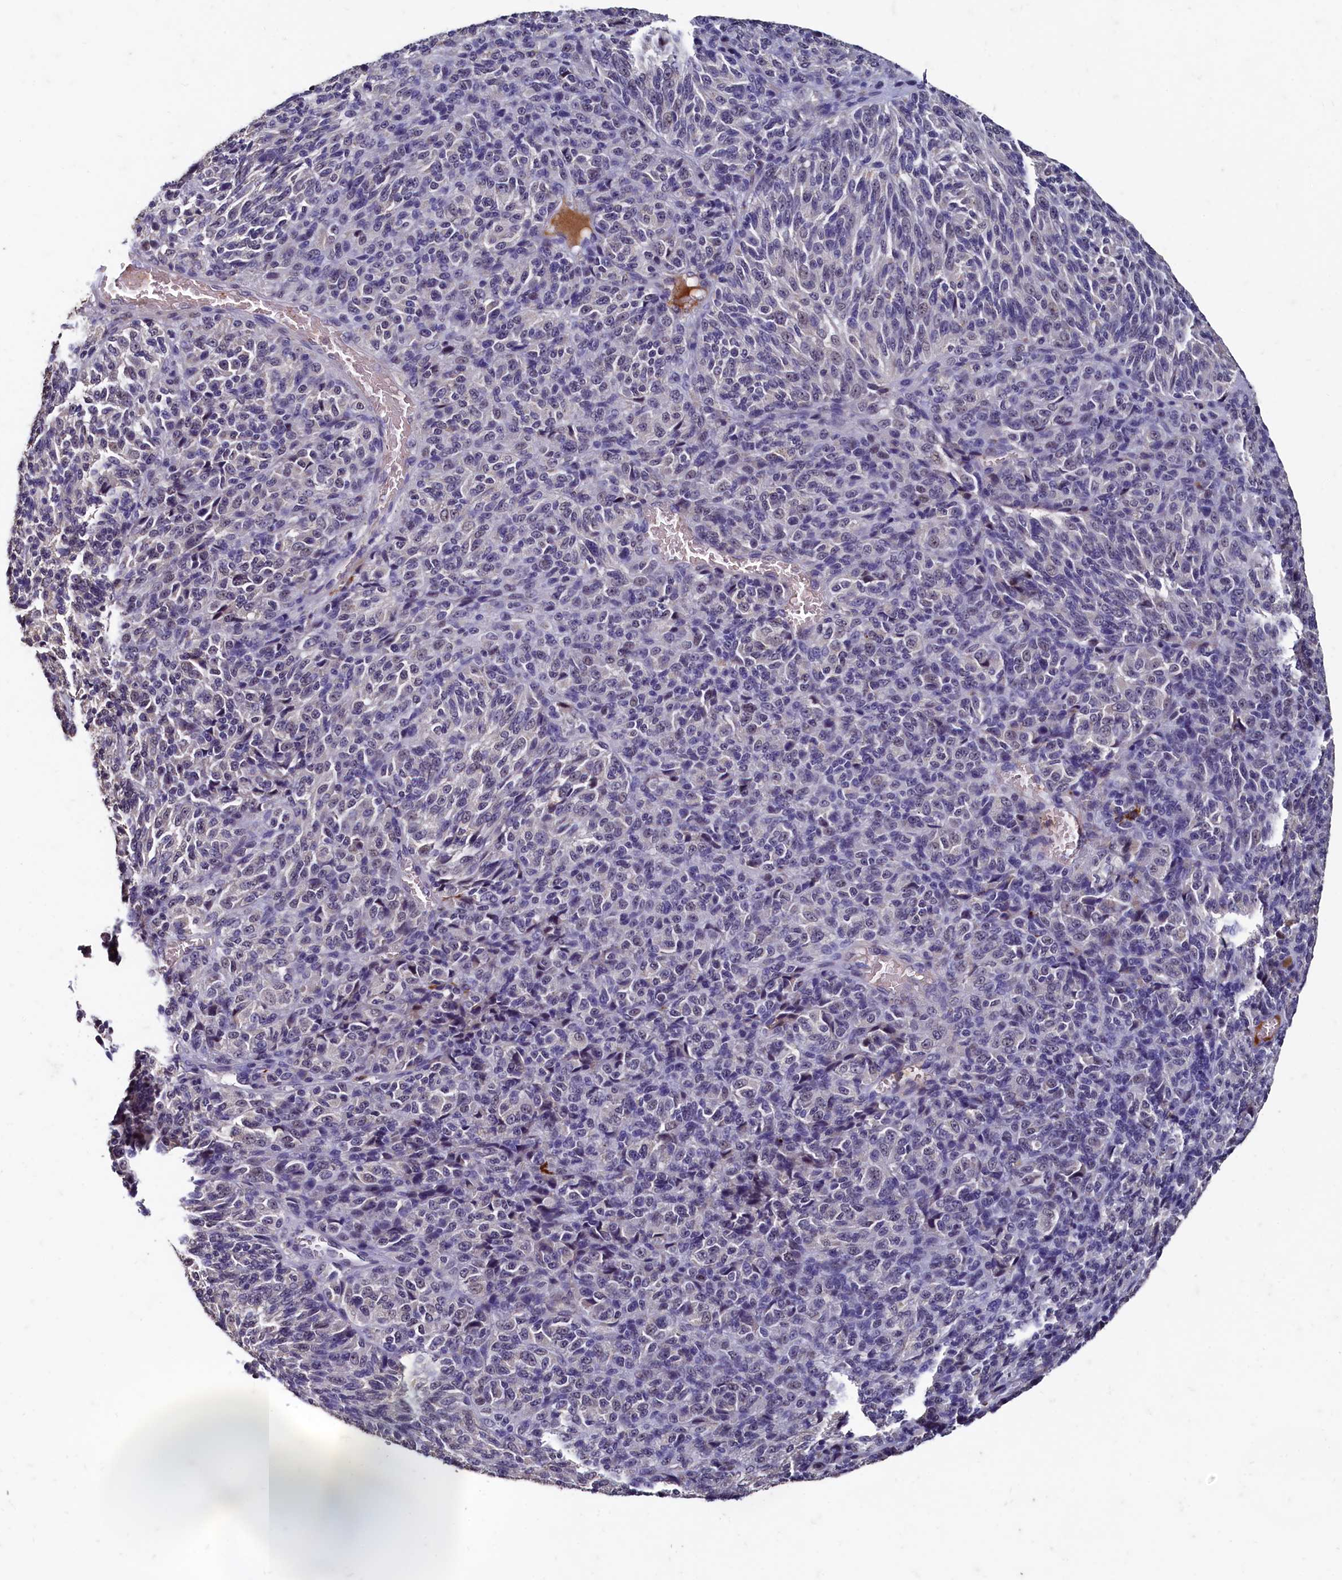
{"staining": {"intensity": "negative", "quantity": "none", "location": "none"}, "tissue": "melanoma", "cell_type": "Tumor cells", "image_type": "cancer", "snomed": [{"axis": "morphology", "description": "Malignant melanoma, Metastatic site"}, {"axis": "topography", "description": "Brain"}], "caption": "Immunohistochemistry (IHC) of human melanoma shows no staining in tumor cells. Nuclei are stained in blue.", "gene": "CSTPP1", "patient": {"sex": "female", "age": 56}}